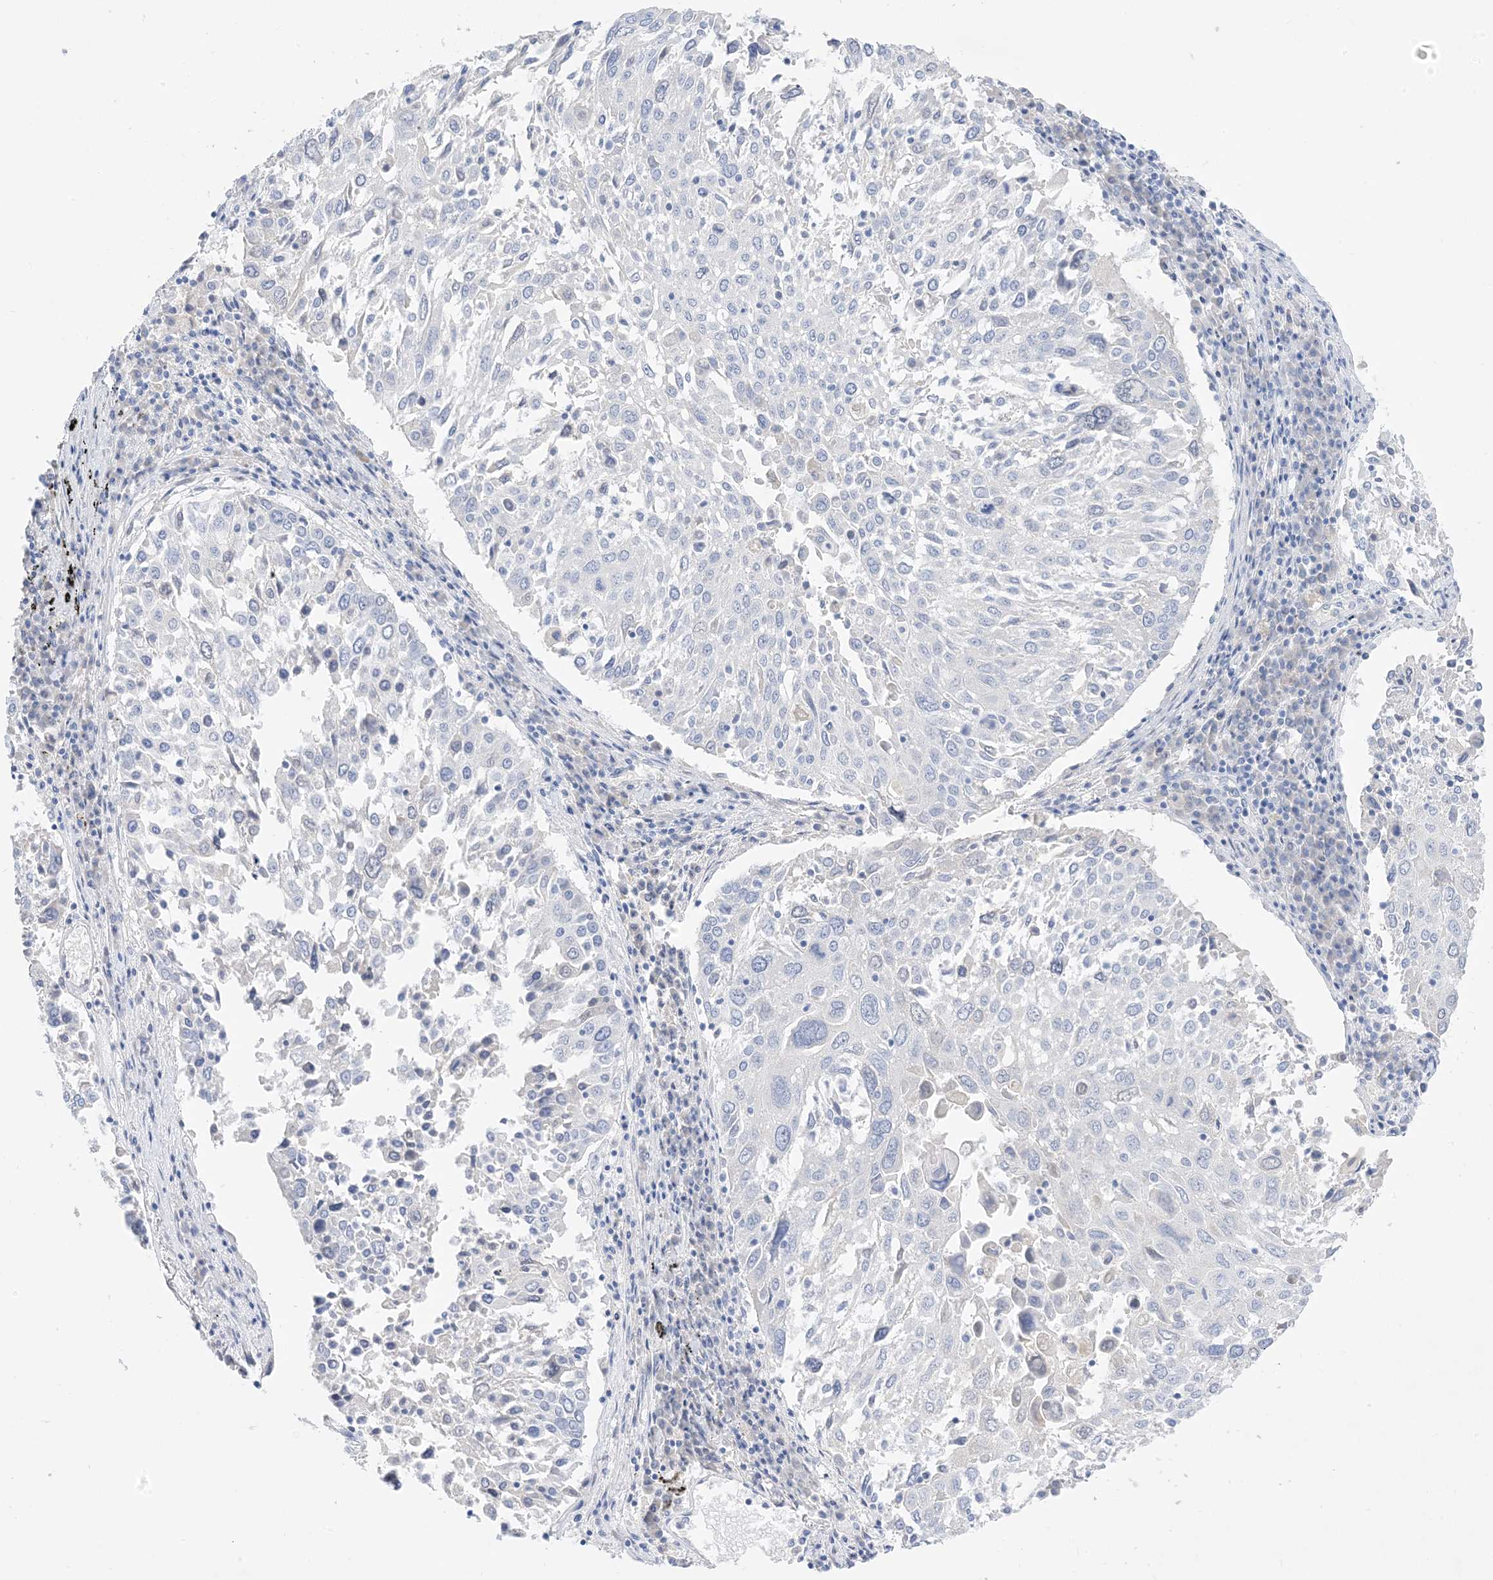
{"staining": {"intensity": "negative", "quantity": "none", "location": "none"}, "tissue": "lung cancer", "cell_type": "Tumor cells", "image_type": "cancer", "snomed": [{"axis": "morphology", "description": "Squamous cell carcinoma, NOS"}, {"axis": "topography", "description": "Lung"}], "caption": "A high-resolution image shows IHC staining of lung squamous cell carcinoma, which displays no significant expression in tumor cells.", "gene": "MUC17", "patient": {"sex": "male", "age": 65}}